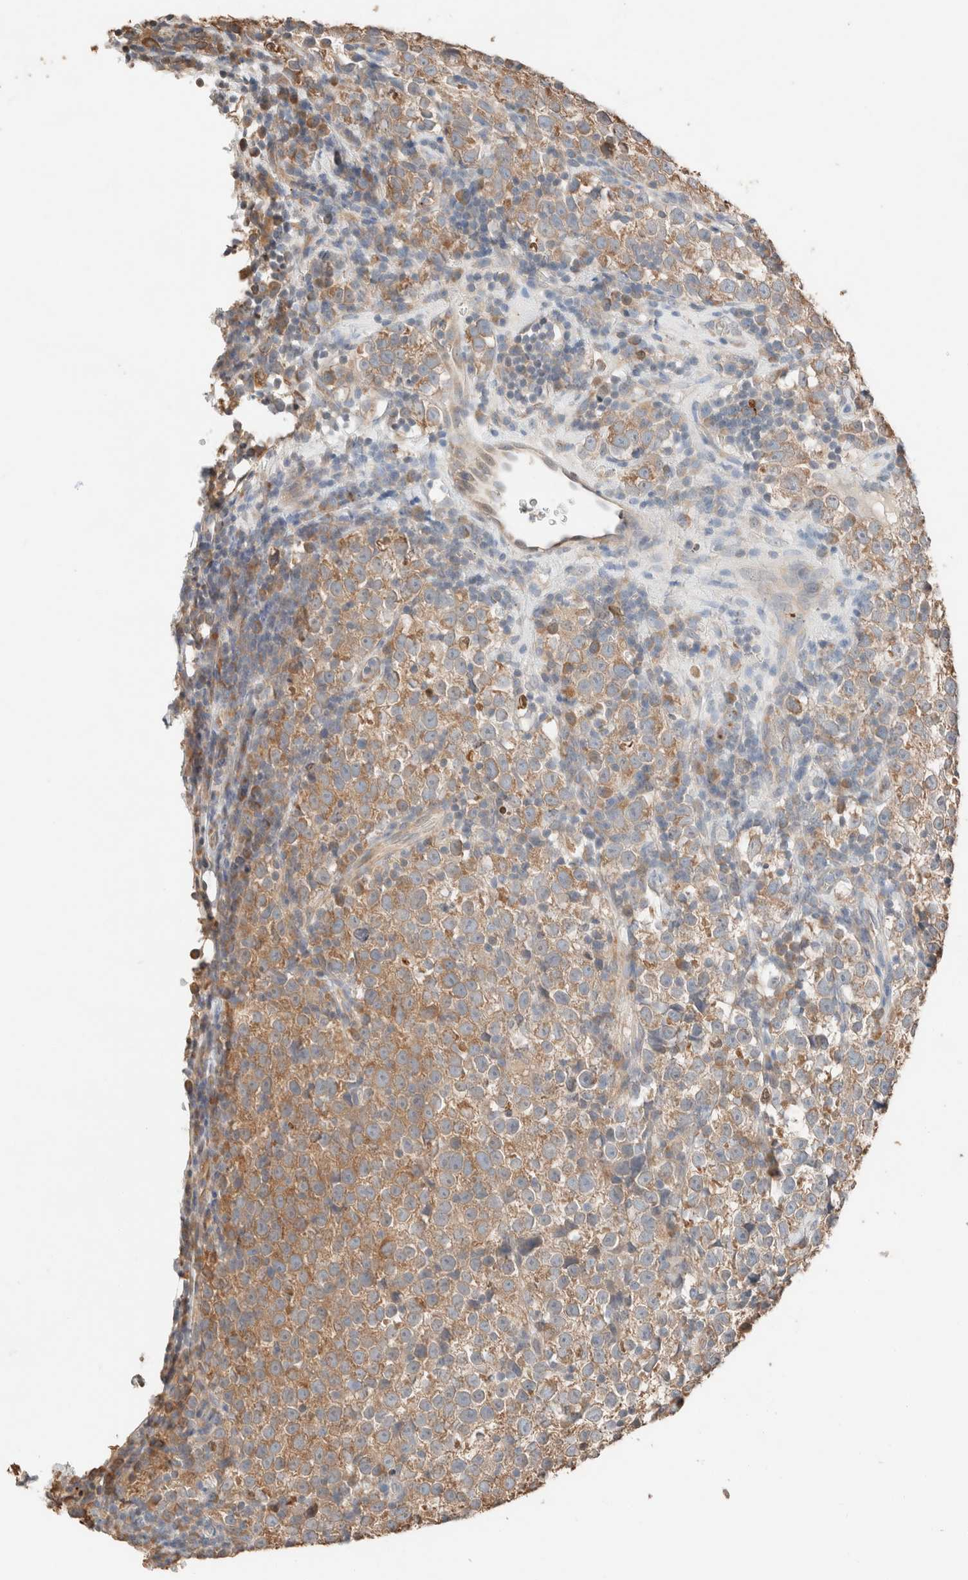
{"staining": {"intensity": "moderate", "quantity": ">75%", "location": "cytoplasmic/membranous"}, "tissue": "testis cancer", "cell_type": "Tumor cells", "image_type": "cancer", "snomed": [{"axis": "morphology", "description": "Normal tissue, NOS"}, {"axis": "morphology", "description": "Seminoma, NOS"}, {"axis": "topography", "description": "Testis"}], "caption": "Immunohistochemistry staining of seminoma (testis), which exhibits medium levels of moderate cytoplasmic/membranous expression in about >75% of tumor cells indicating moderate cytoplasmic/membranous protein positivity. The staining was performed using DAB (brown) for protein detection and nuclei were counterstained in hematoxylin (blue).", "gene": "TUBD1", "patient": {"sex": "male", "age": 43}}